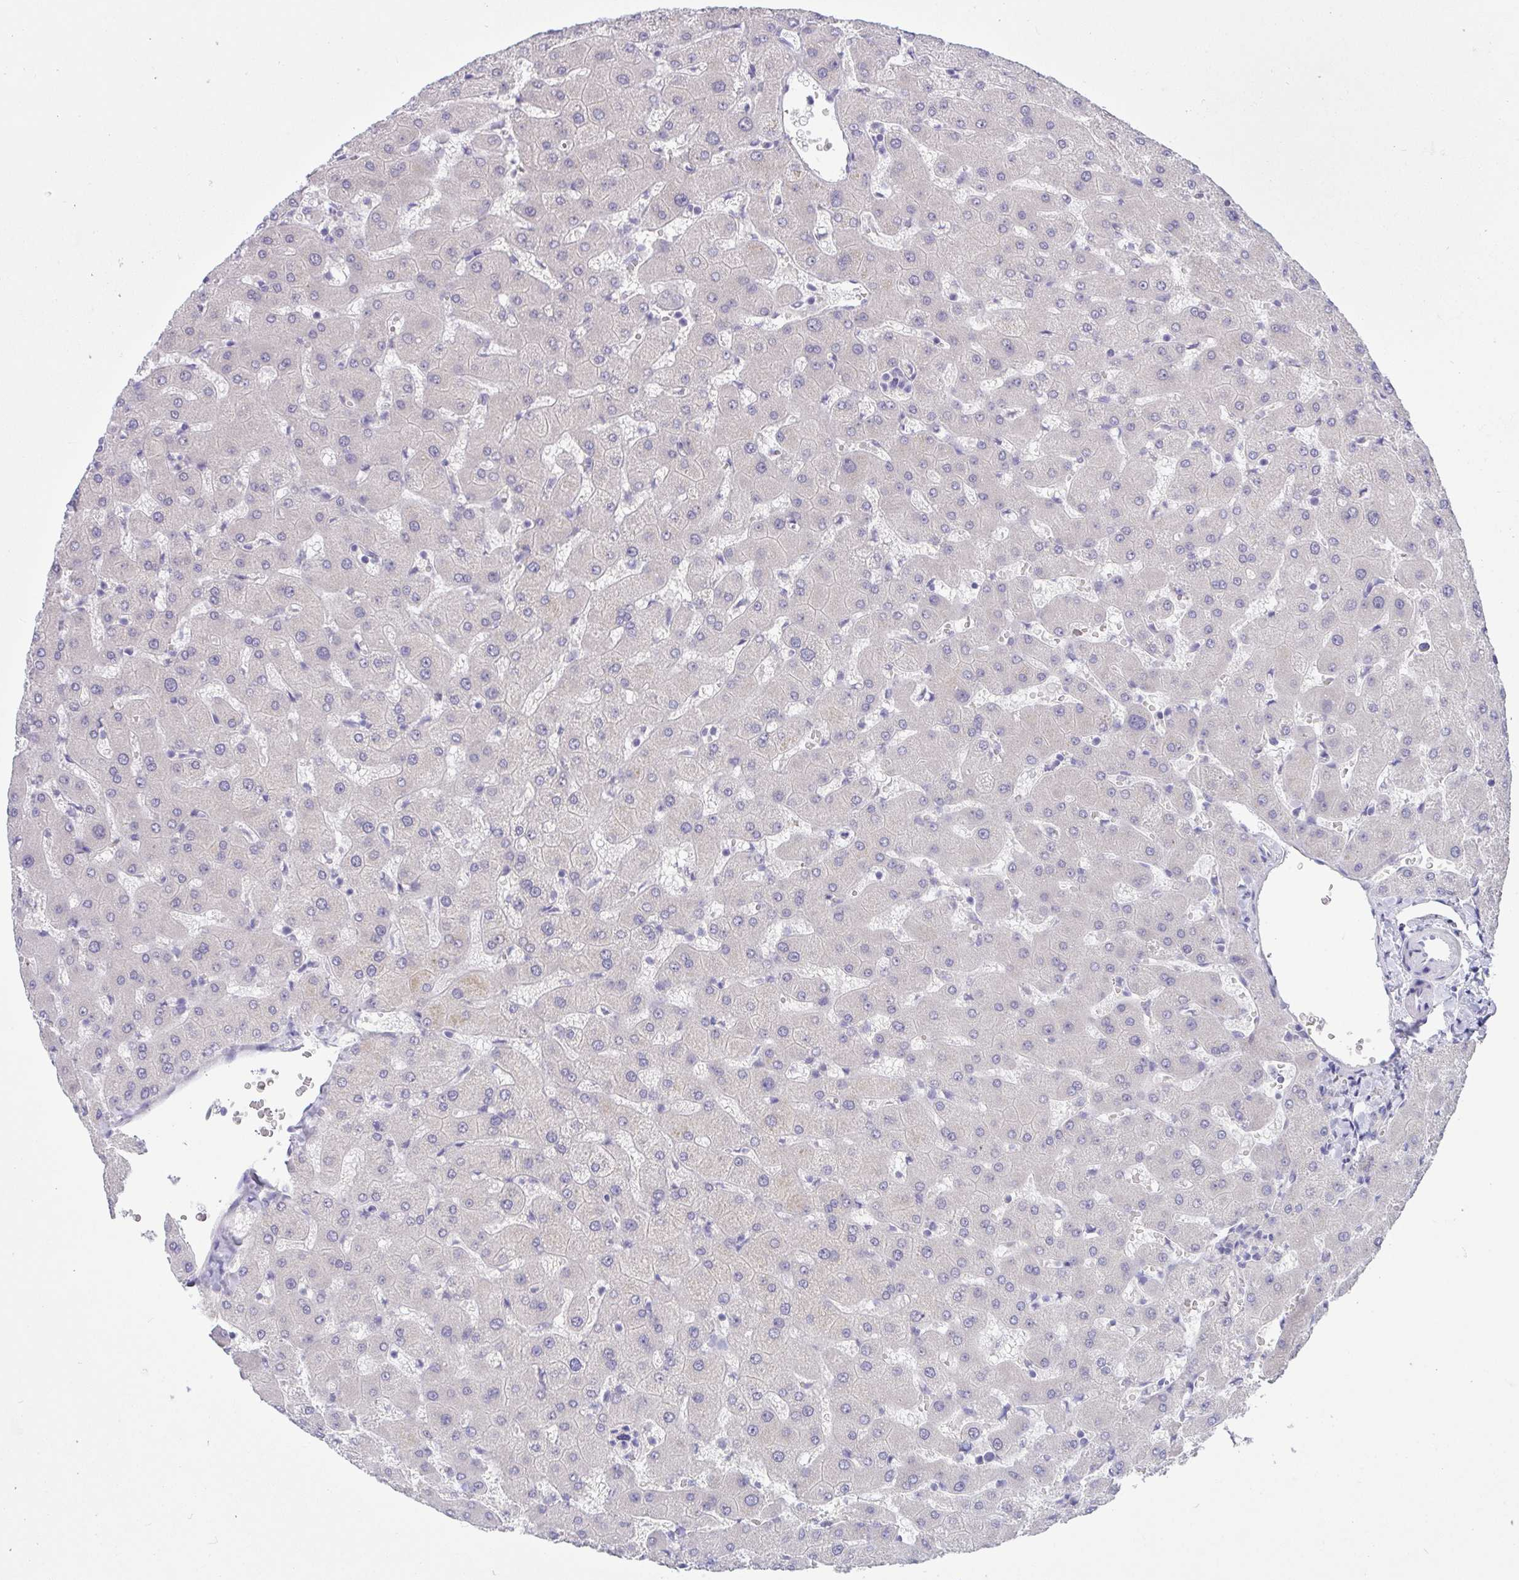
{"staining": {"intensity": "negative", "quantity": "none", "location": "none"}, "tissue": "liver", "cell_type": "Cholangiocytes", "image_type": "normal", "snomed": [{"axis": "morphology", "description": "Normal tissue, NOS"}, {"axis": "topography", "description": "Liver"}], "caption": "Liver stained for a protein using IHC exhibits no positivity cholangiocytes.", "gene": "TMEM41A", "patient": {"sex": "female", "age": 63}}